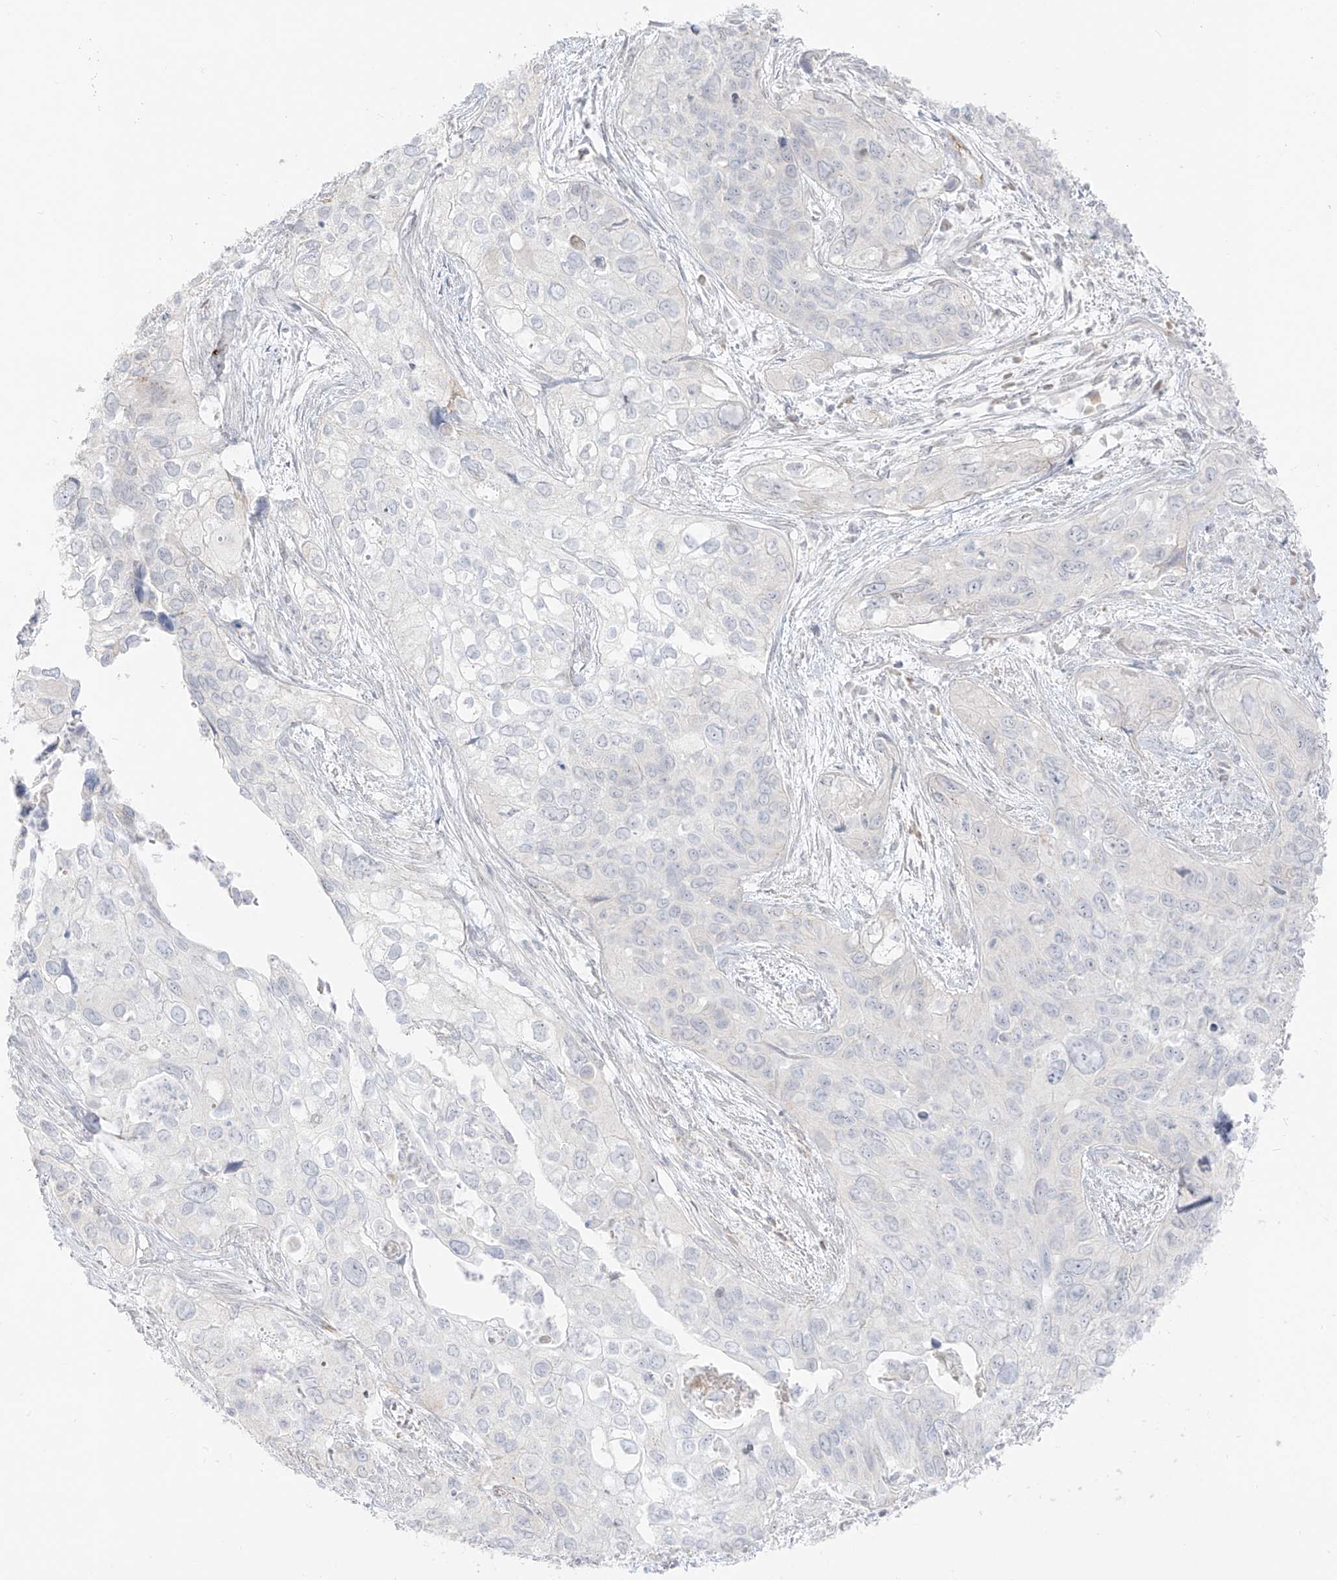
{"staining": {"intensity": "negative", "quantity": "none", "location": "none"}, "tissue": "cervical cancer", "cell_type": "Tumor cells", "image_type": "cancer", "snomed": [{"axis": "morphology", "description": "Squamous cell carcinoma, NOS"}, {"axis": "topography", "description": "Cervix"}], "caption": "The photomicrograph shows no staining of tumor cells in squamous cell carcinoma (cervical).", "gene": "C11orf87", "patient": {"sex": "female", "age": 55}}